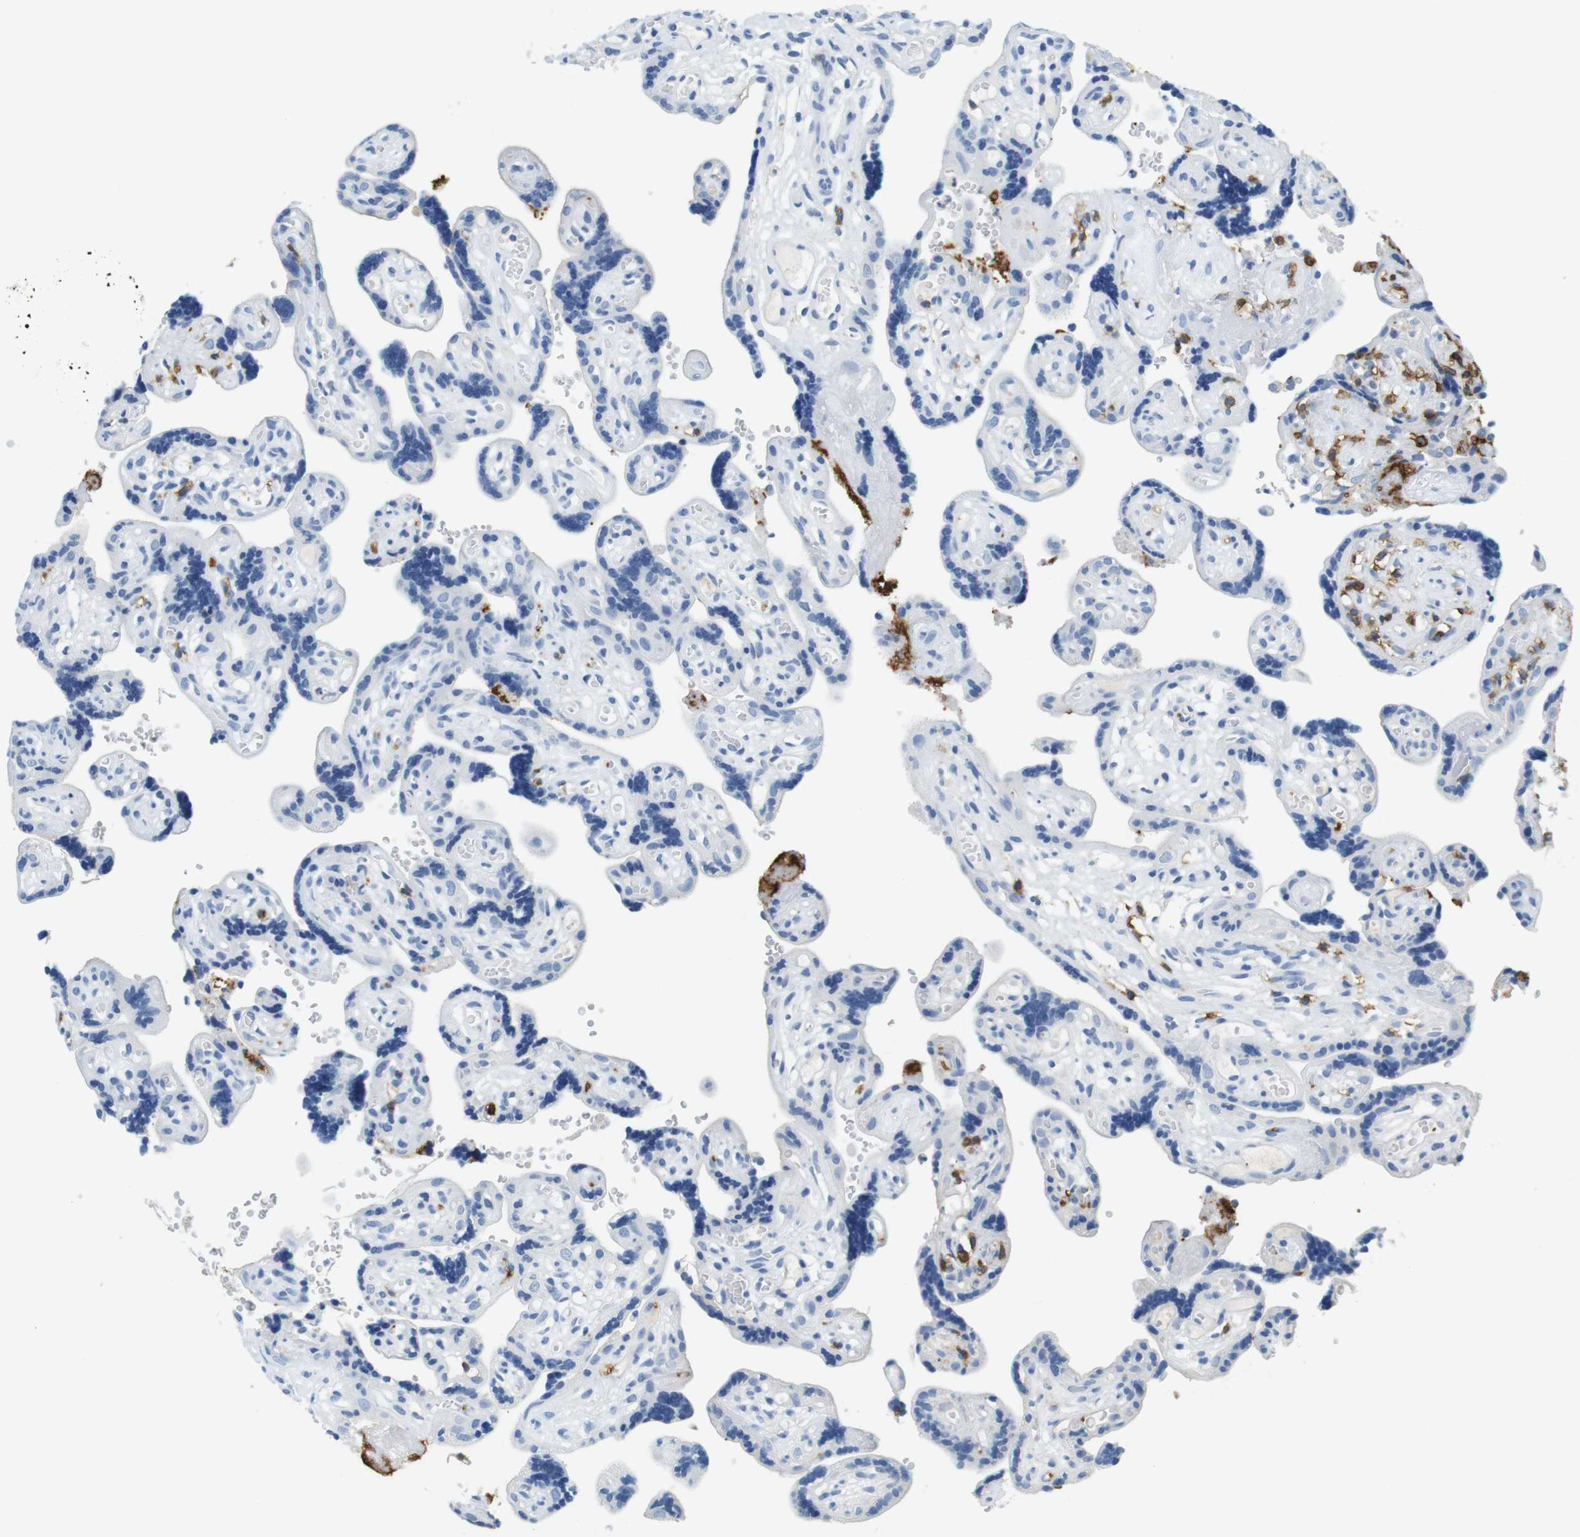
{"staining": {"intensity": "negative", "quantity": "none", "location": "none"}, "tissue": "placenta", "cell_type": "Trophoblastic cells", "image_type": "normal", "snomed": [{"axis": "morphology", "description": "Normal tissue, NOS"}, {"axis": "topography", "description": "Placenta"}], "caption": "Immunohistochemistry of normal placenta demonstrates no expression in trophoblastic cells.", "gene": "LAT", "patient": {"sex": "female", "age": 30}}